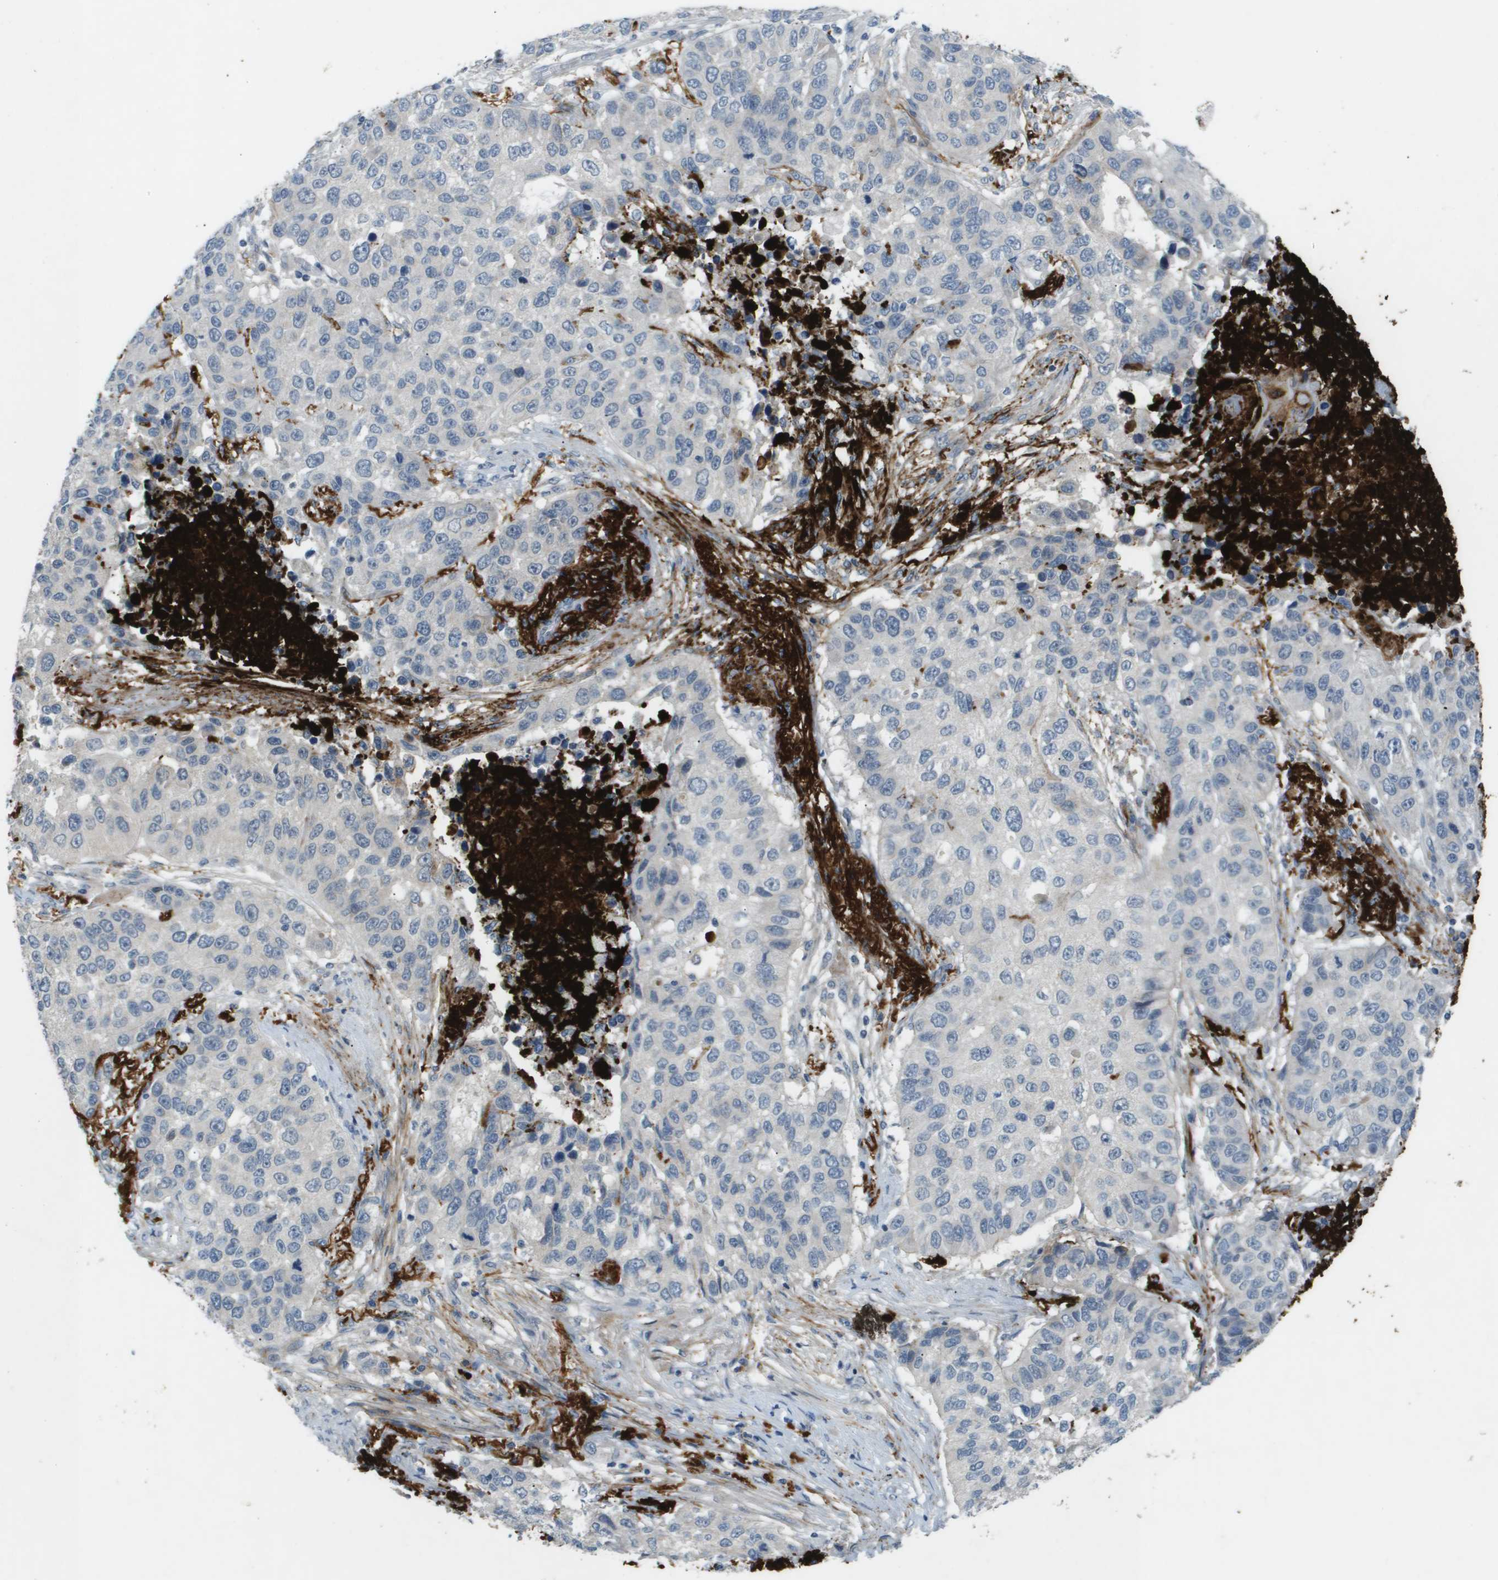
{"staining": {"intensity": "negative", "quantity": "none", "location": "none"}, "tissue": "lung cancer", "cell_type": "Tumor cells", "image_type": "cancer", "snomed": [{"axis": "morphology", "description": "Squamous cell carcinoma, NOS"}, {"axis": "topography", "description": "Lung"}], "caption": "IHC micrograph of neoplastic tissue: human lung squamous cell carcinoma stained with DAB reveals no significant protein expression in tumor cells. (DAB IHC with hematoxylin counter stain).", "gene": "VTN", "patient": {"sex": "male", "age": 57}}